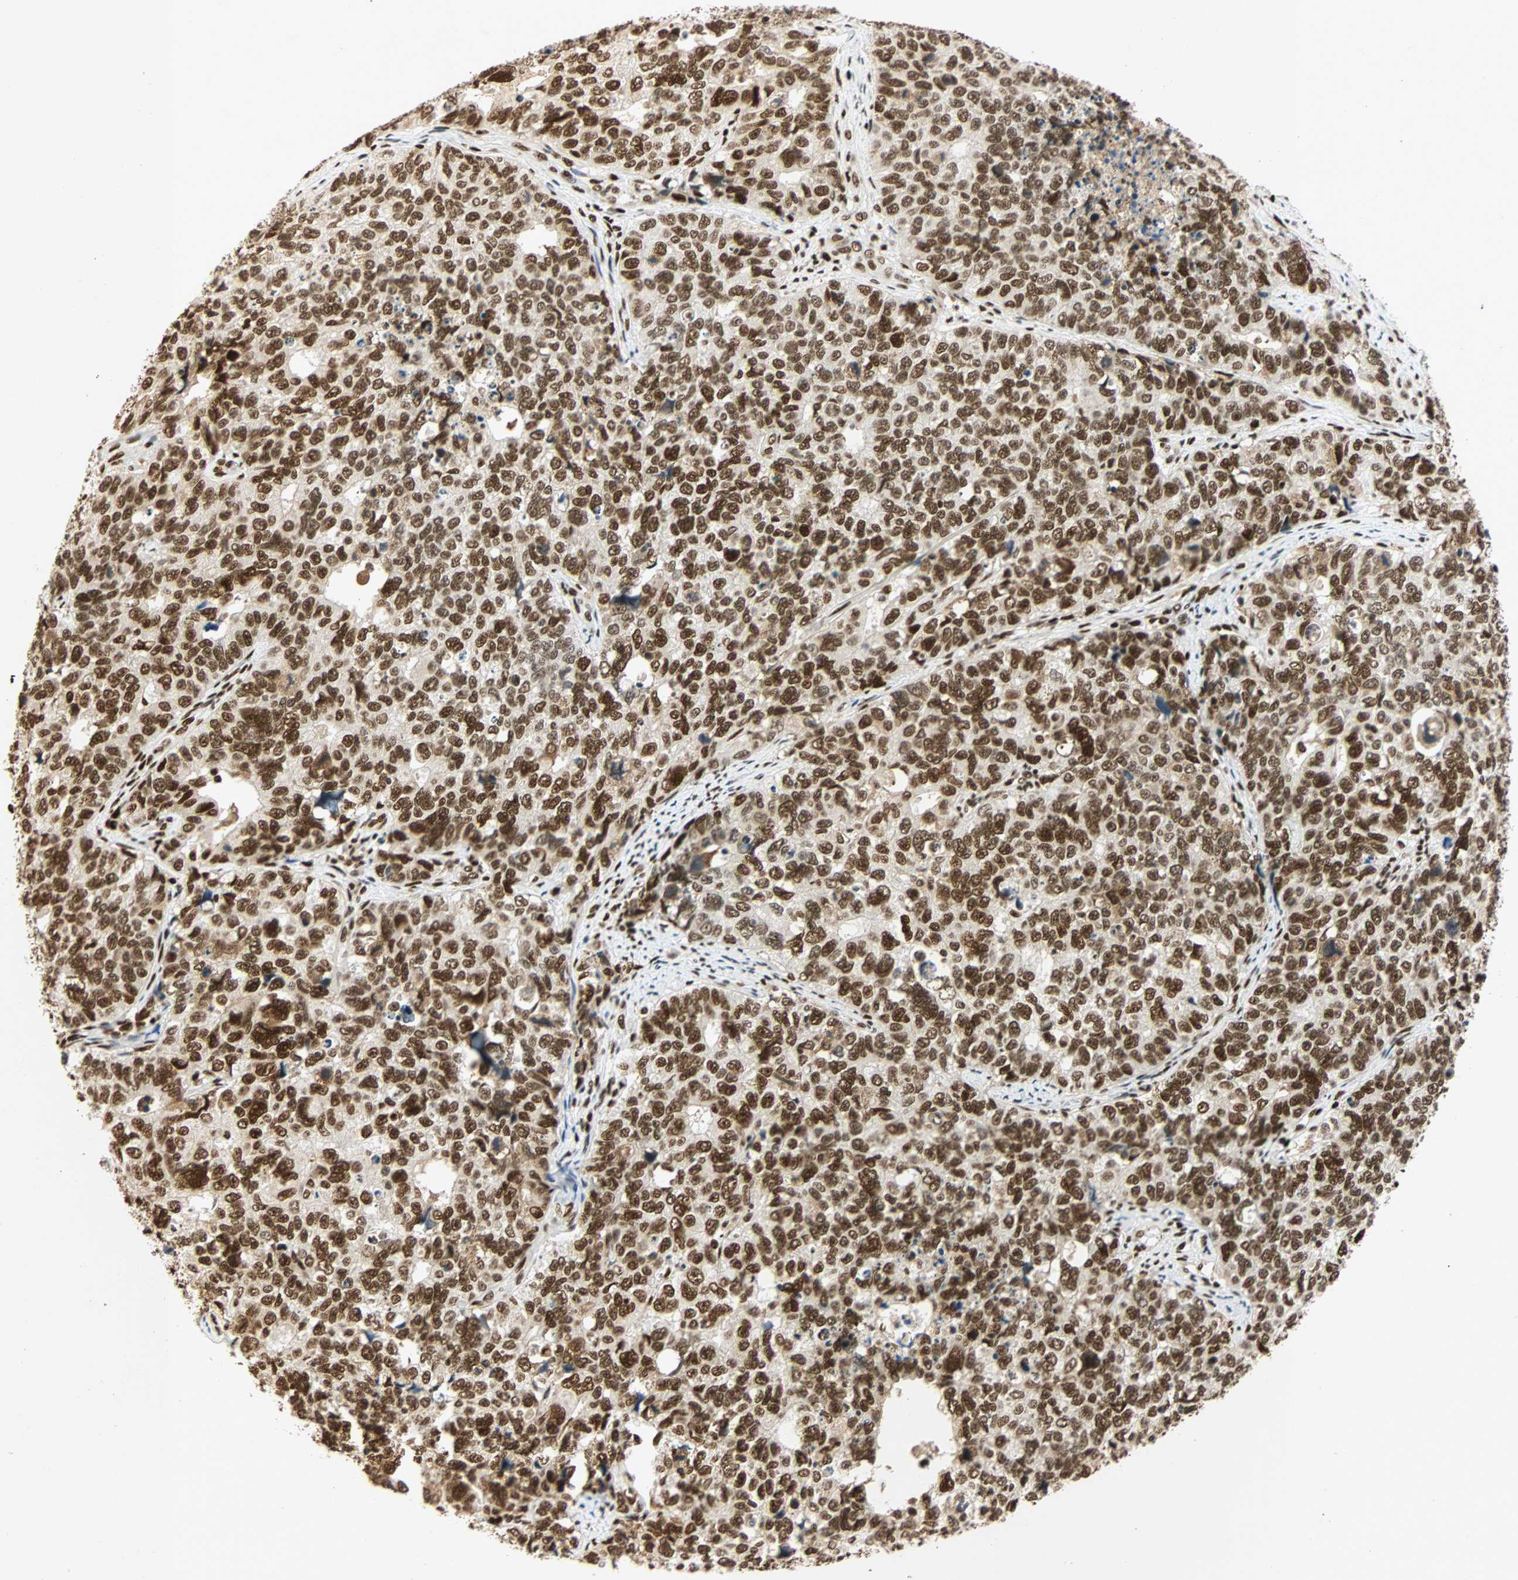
{"staining": {"intensity": "strong", "quantity": ">75%", "location": "nuclear"}, "tissue": "cervical cancer", "cell_type": "Tumor cells", "image_type": "cancer", "snomed": [{"axis": "morphology", "description": "Squamous cell carcinoma, NOS"}, {"axis": "topography", "description": "Cervix"}], "caption": "Immunohistochemistry (IHC) staining of cervical cancer (squamous cell carcinoma), which demonstrates high levels of strong nuclear expression in about >75% of tumor cells indicating strong nuclear protein positivity. The staining was performed using DAB (3,3'-diaminobenzidine) (brown) for protein detection and nuclei were counterstained in hematoxylin (blue).", "gene": "CDK12", "patient": {"sex": "female", "age": 63}}